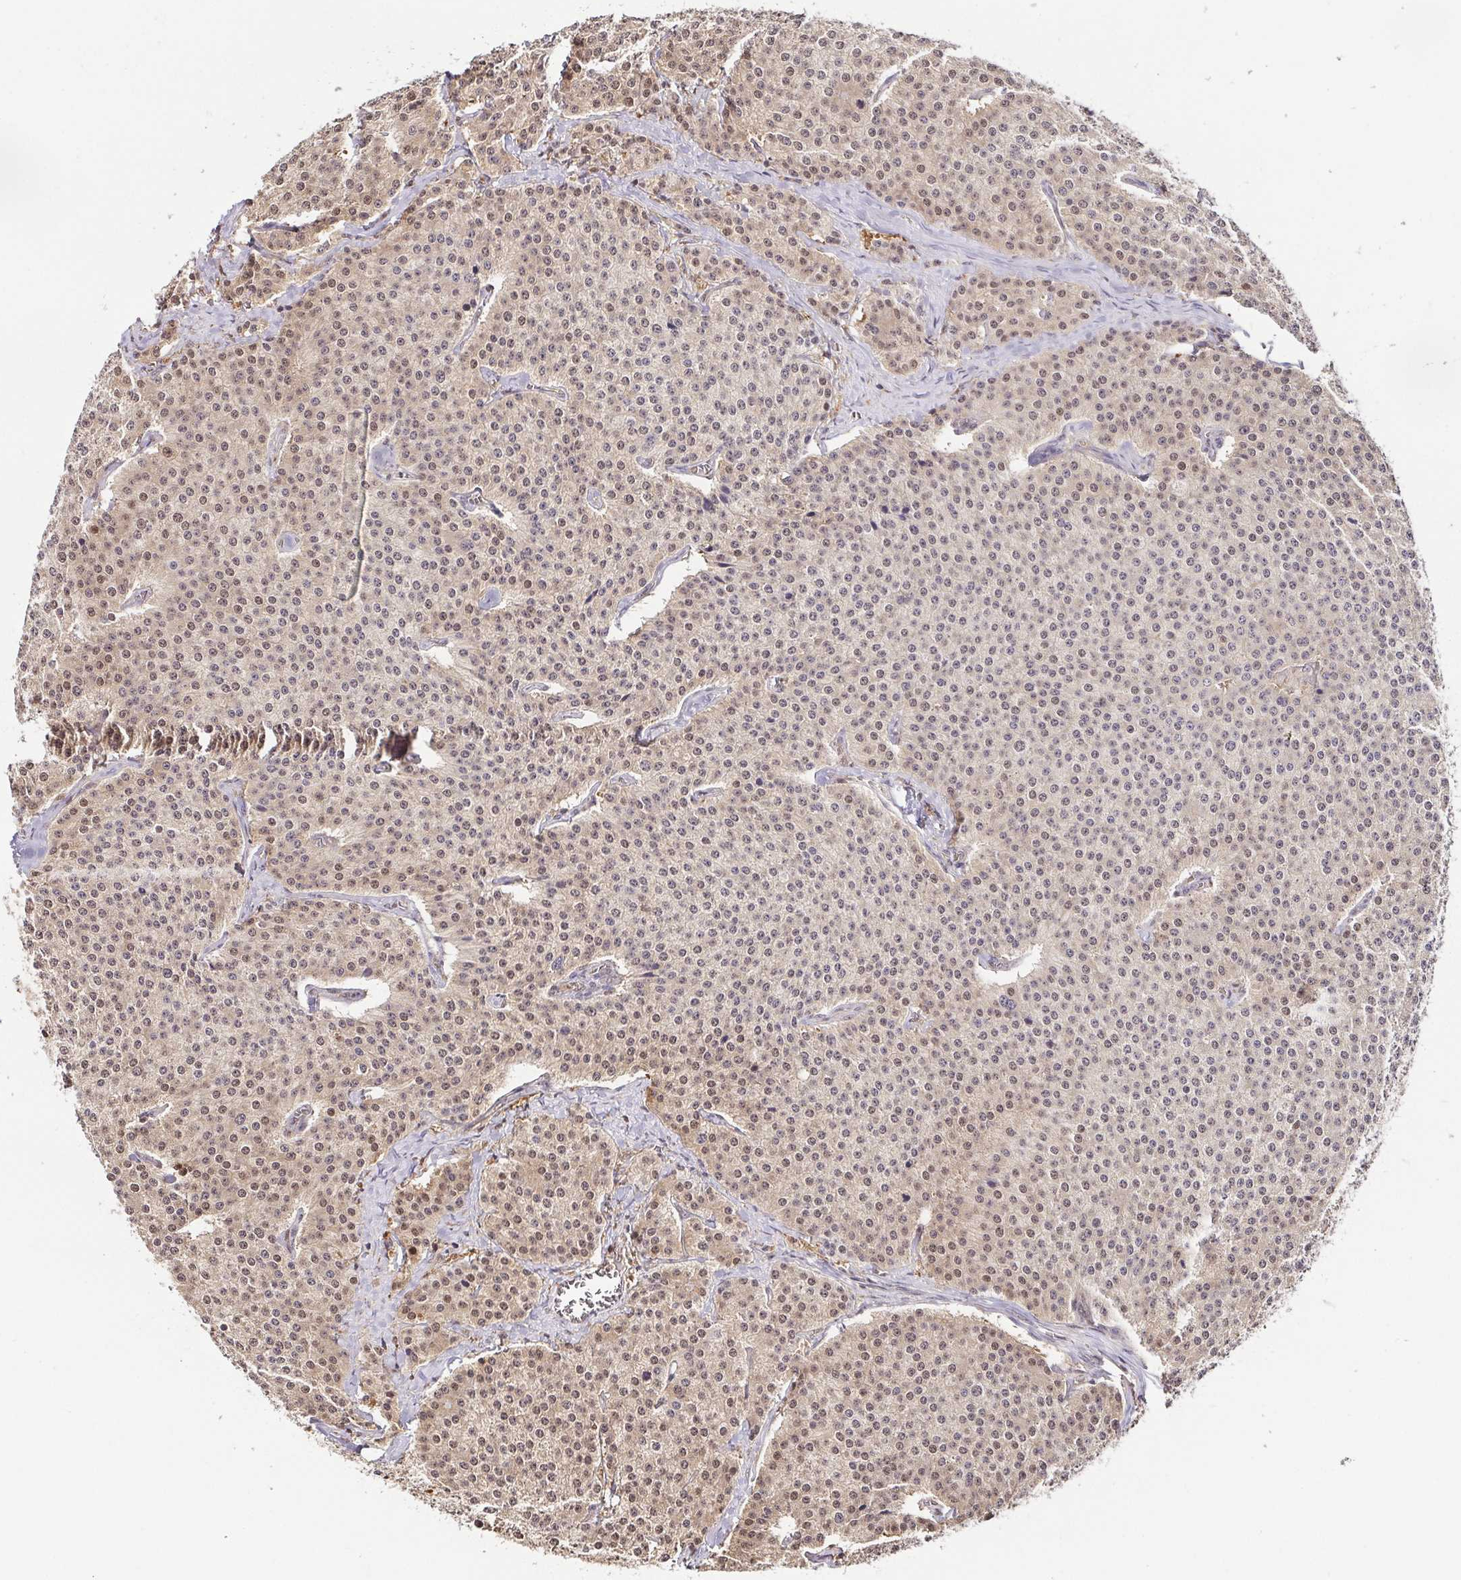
{"staining": {"intensity": "weak", "quantity": ">75%", "location": "cytoplasmic/membranous,nuclear"}, "tissue": "carcinoid", "cell_type": "Tumor cells", "image_type": "cancer", "snomed": [{"axis": "morphology", "description": "Carcinoid, malignant, NOS"}, {"axis": "topography", "description": "Small intestine"}], "caption": "Immunohistochemistry (IHC) staining of carcinoid (malignant), which reveals low levels of weak cytoplasmic/membranous and nuclear expression in about >75% of tumor cells indicating weak cytoplasmic/membranous and nuclear protein expression. The staining was performed using DAB (3,3'-diaminobenzidine) (brown) for protein detection and nuclei were counterstained in hematoxylin (blue).", "gene": "PSMB9", "patient": {"sex": "female", "age": 64}}